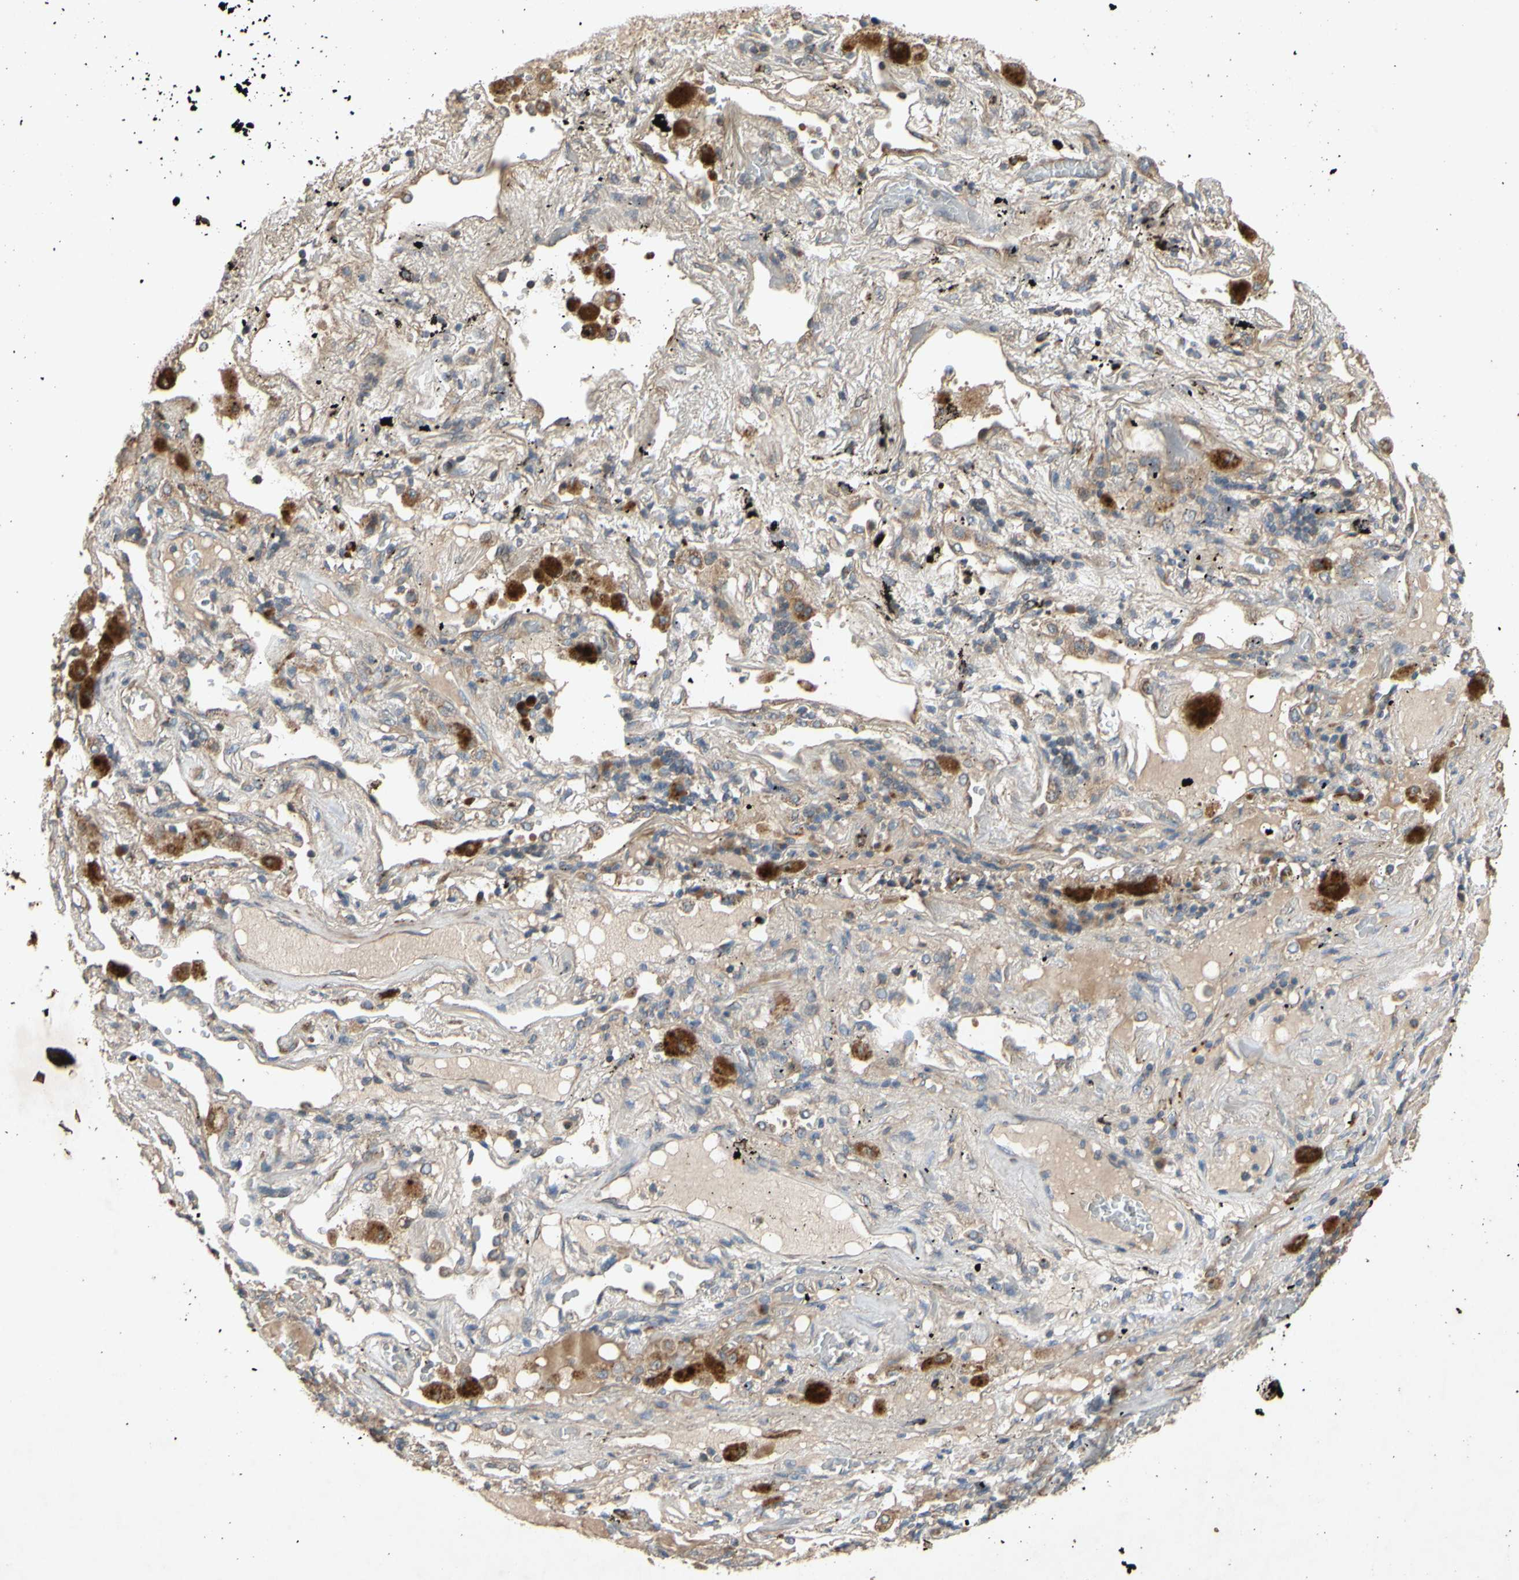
{"staining": {"intensity": "moderate", "quantity": "25%-75%", "location": "cytoplasmic/membranous"}, "tissue": "lung cancer", "cell_type": "Tumor cells", "image_type": "cancer", "snomed": [{"axis": "morphology", "description": "Squamous cell carcinoma, NOS"}, {"axis": "topography", "description": "Lung"}], "caption": "High-magnification brightfield microscopy of lung cancer (squamous cell carcinoma) stained with DAB (brown) and counterstained with hematoxylin (blue). tumor cells exhibit moderate cytoplasmic/membranous staining is seen in about25%-75% of cells.", "gene": "PARD6A", "patient": {"sex": "male", "age": 57}}